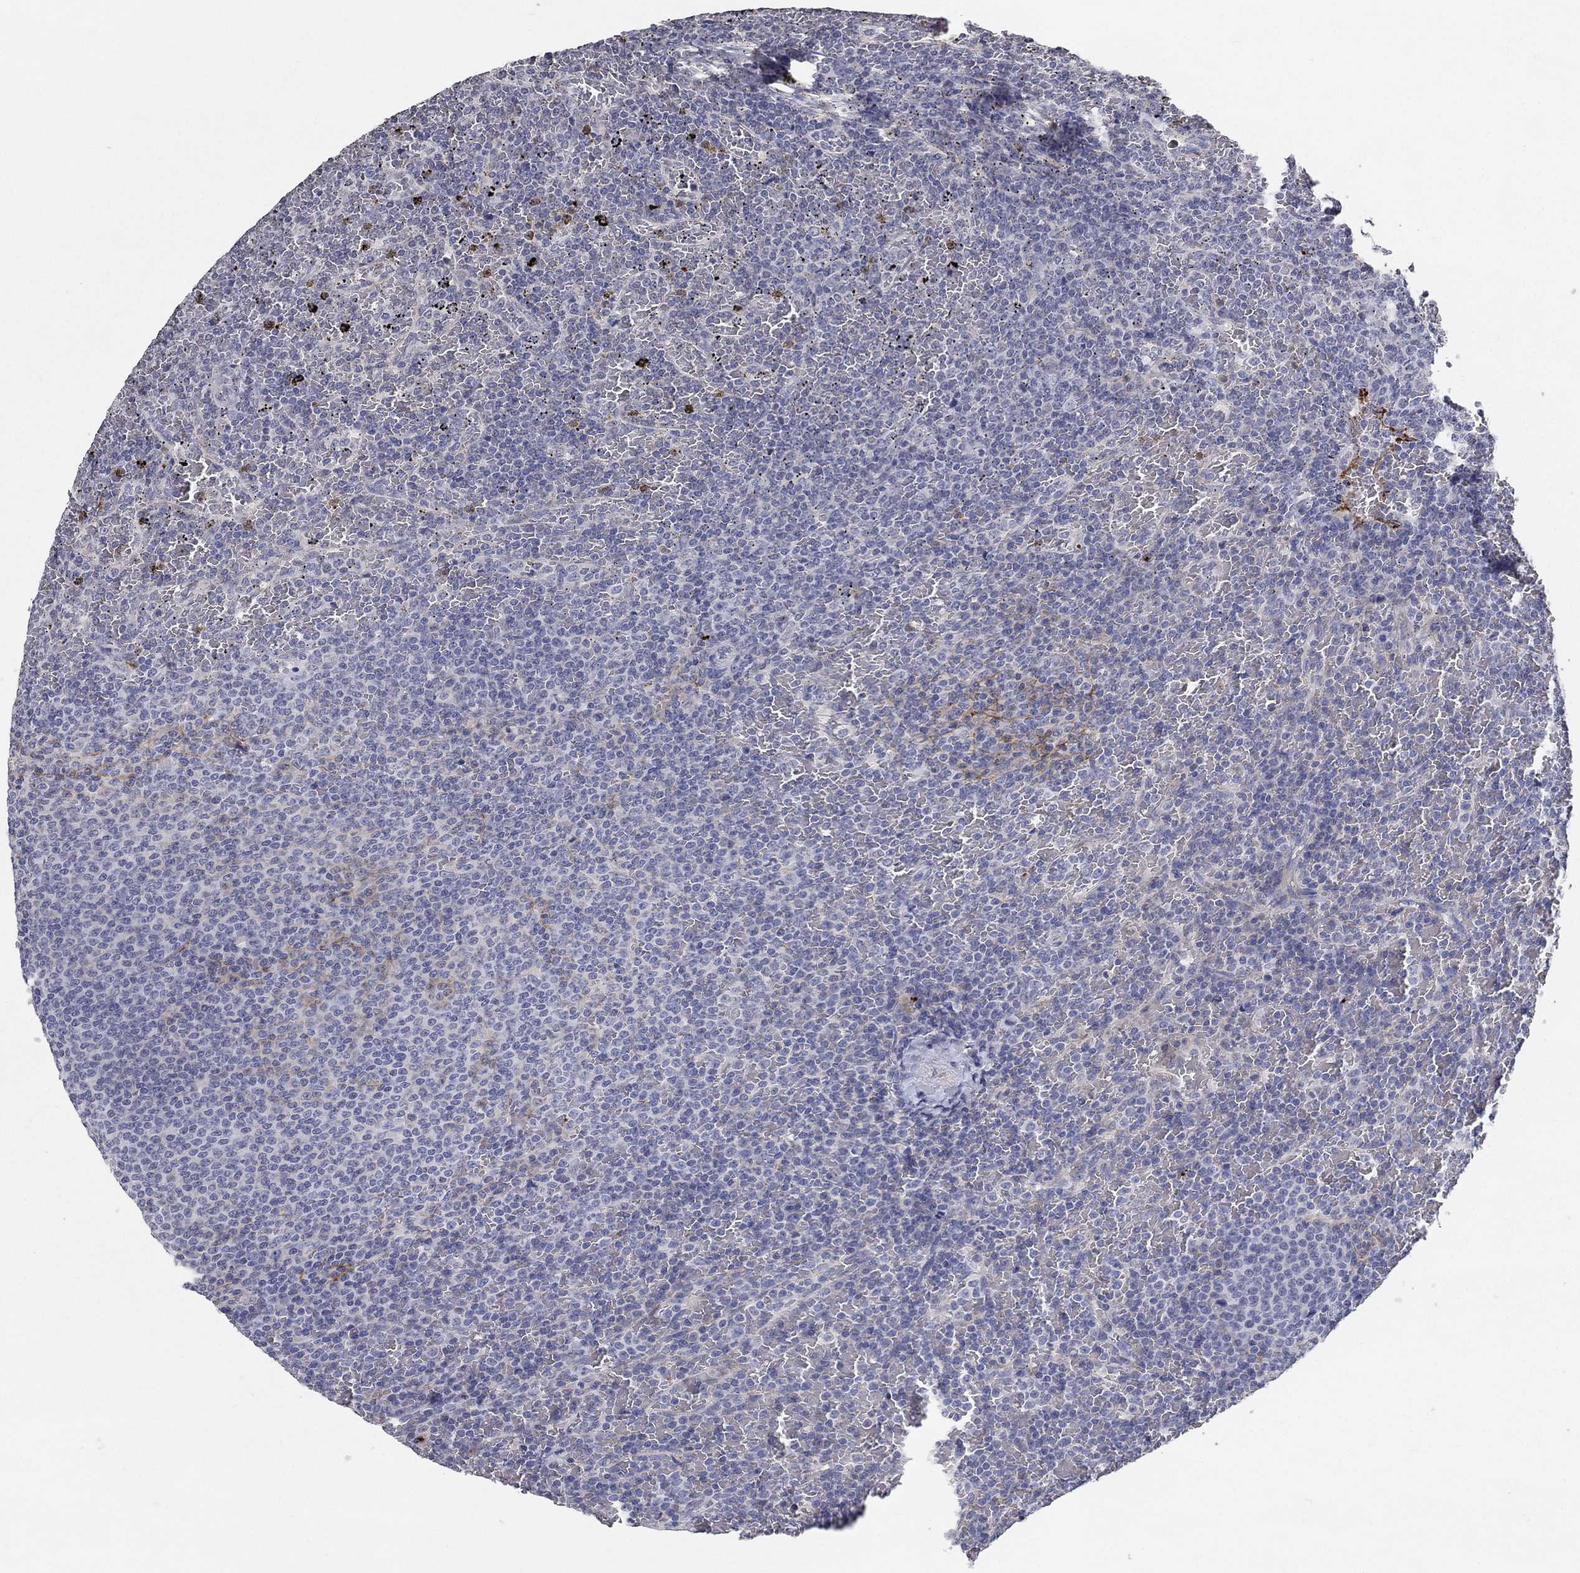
{"staining": {"intensity": "negative", "quantity": "none", "location": "none"}, "tissue": "lymphoma", "cell_type": "Tumor cells", "image_type": "cancer", "snomed": [{"axis": "morphology", "description": "Malignant lymphoma, non-Hodgkin's type, Low grade"}, {"axis": "topography", "description": "Spleen"}], "caption": "The photomicrograph displays no significant staining in tumor cells of lymphoma.", "gene": "TINAG", "patient": {"sex": "female", "age": 77}}